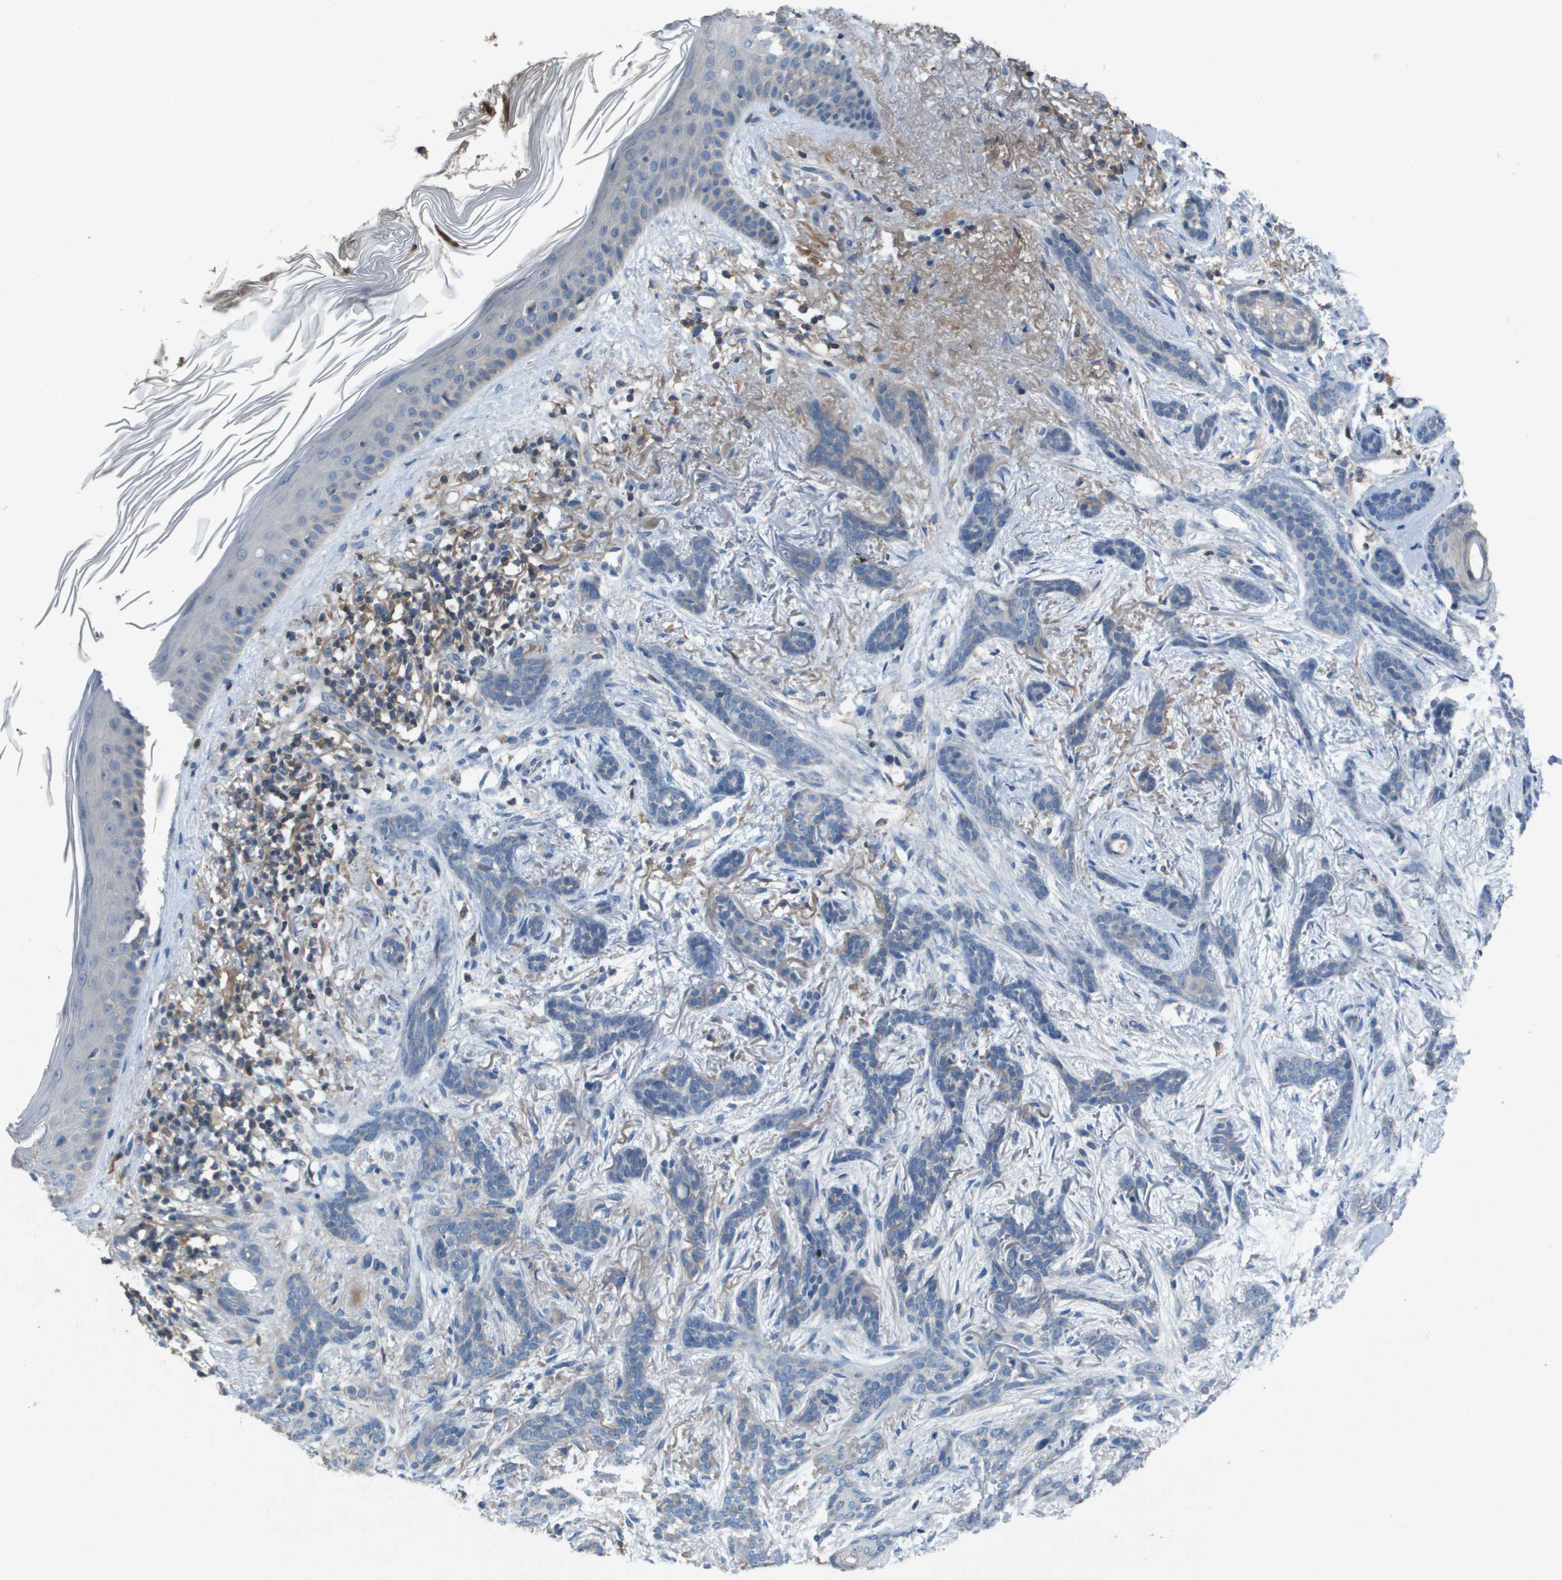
{"staining": {"intensity": "negative", "quantity": "none", "location": "none"}, "tissue": "skin cancer", "cell_type": "Tumor cells", "image_type": "cancer", "snomed": [{"axis": "morphology", "description": "Basal cell carcinoma"}, {"axis": "morphology", "description": "Adnexal tumor, benign"}, {"axis": "topography", "description": "Skin"}], "caption": "Image shows no significant protein expression in tumor cells of skin cancer (basal cell carcinoma). (Immunohistochemistry (ihc), brightfield microscopy, high magnification).", "gene": "CLCA4", "patient": {"sex": "female", "age": 42}}